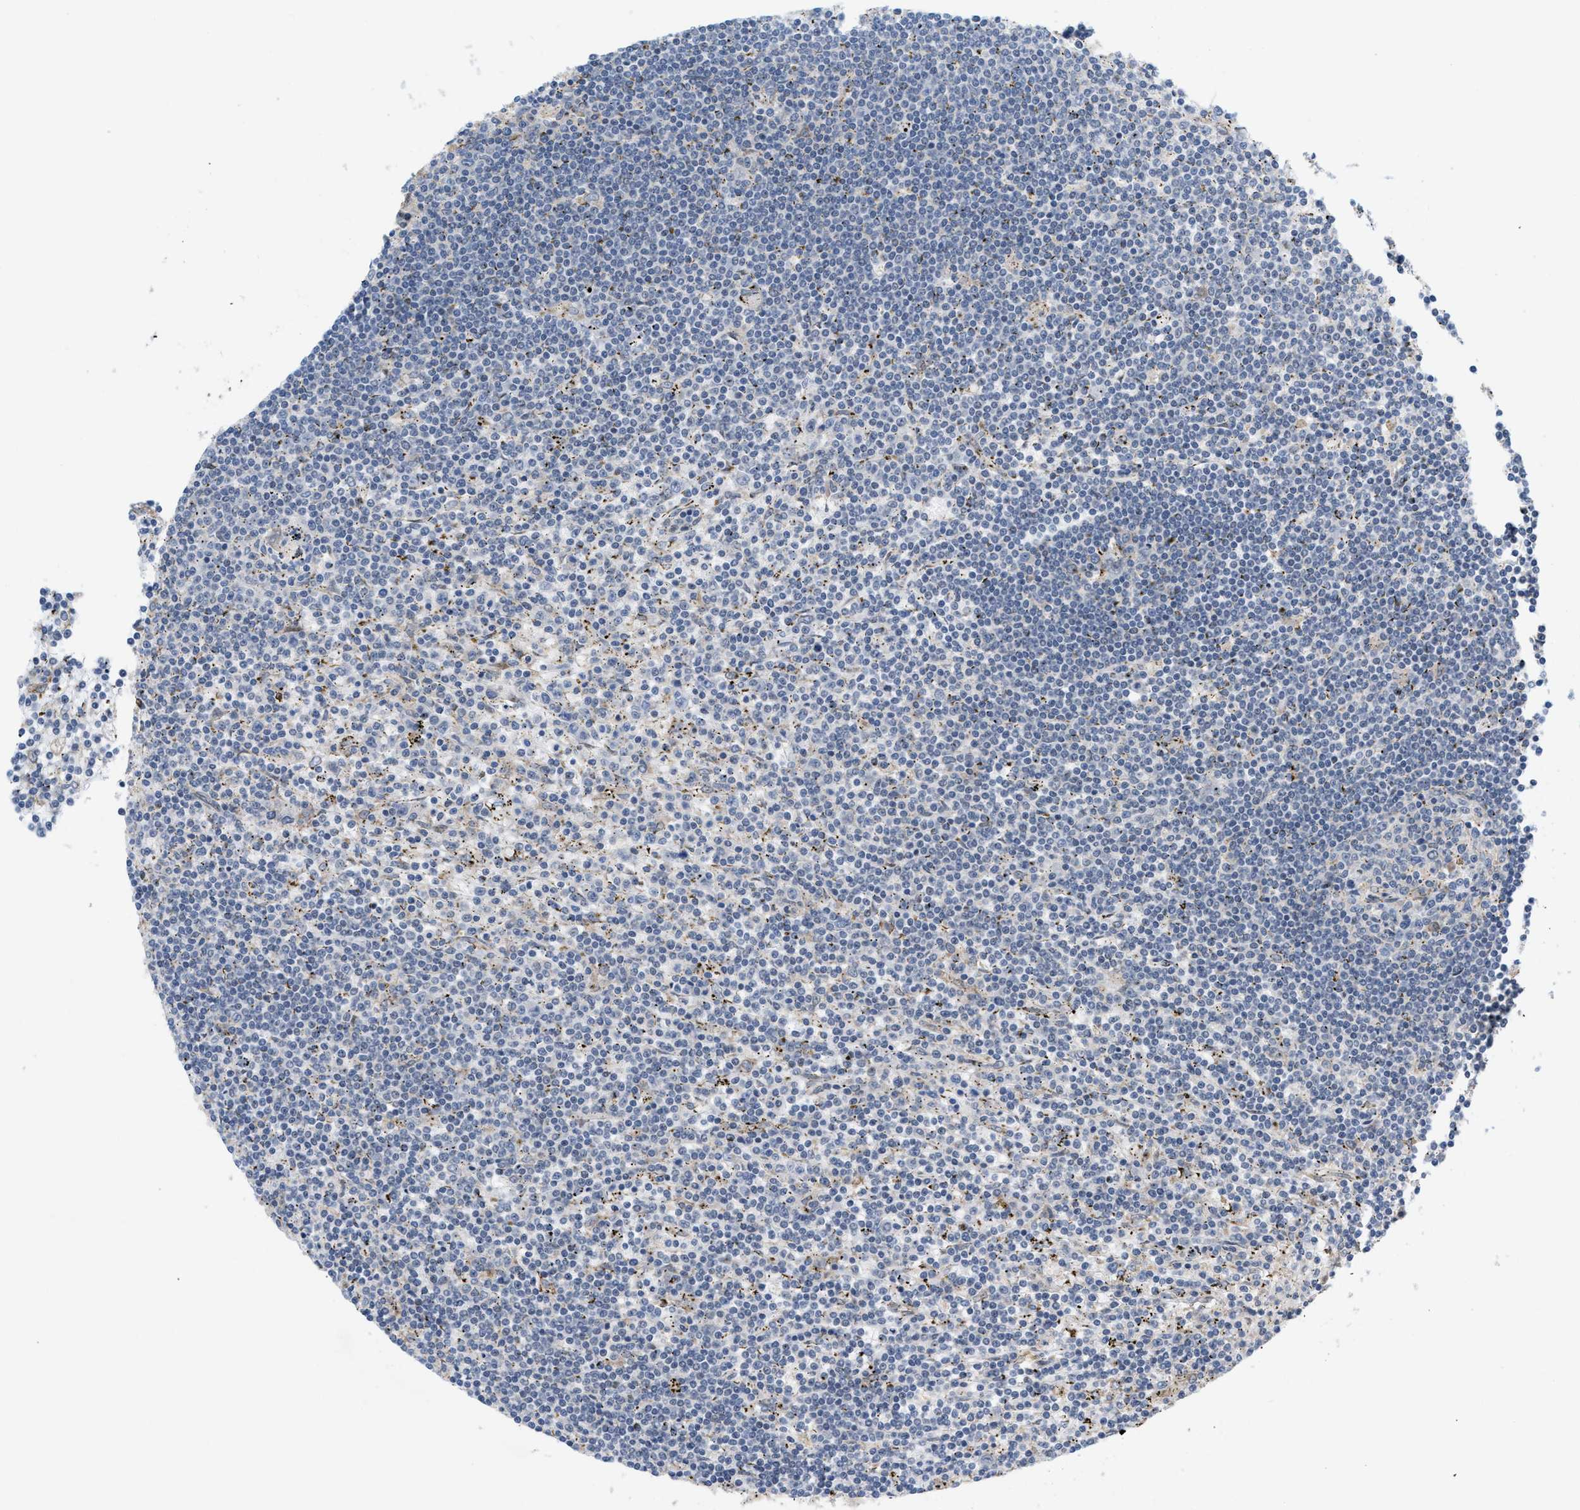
{"staining": {"intensity": "negative", "quantity": "none", "location": "none"}, "tissue": "lymphoma", "cell_type": "Tumor cells", "image_type": "cancer", "snomed": [{"axis": "morphology", "description": "Malignant lymphoma, non-Hodgkin's type, Low grade"}, {"axis": "topography", "description": "Spleen"}], "caption": "Immunohistochemistry photomicrograph of human low-grade malignant lymphoma, non-Hodgkin's type stained for a protein (brown), which exhibits no staining in tumor cells.", "gene": "MFSD6", "patient": {"sex": "male", "age": 76}}